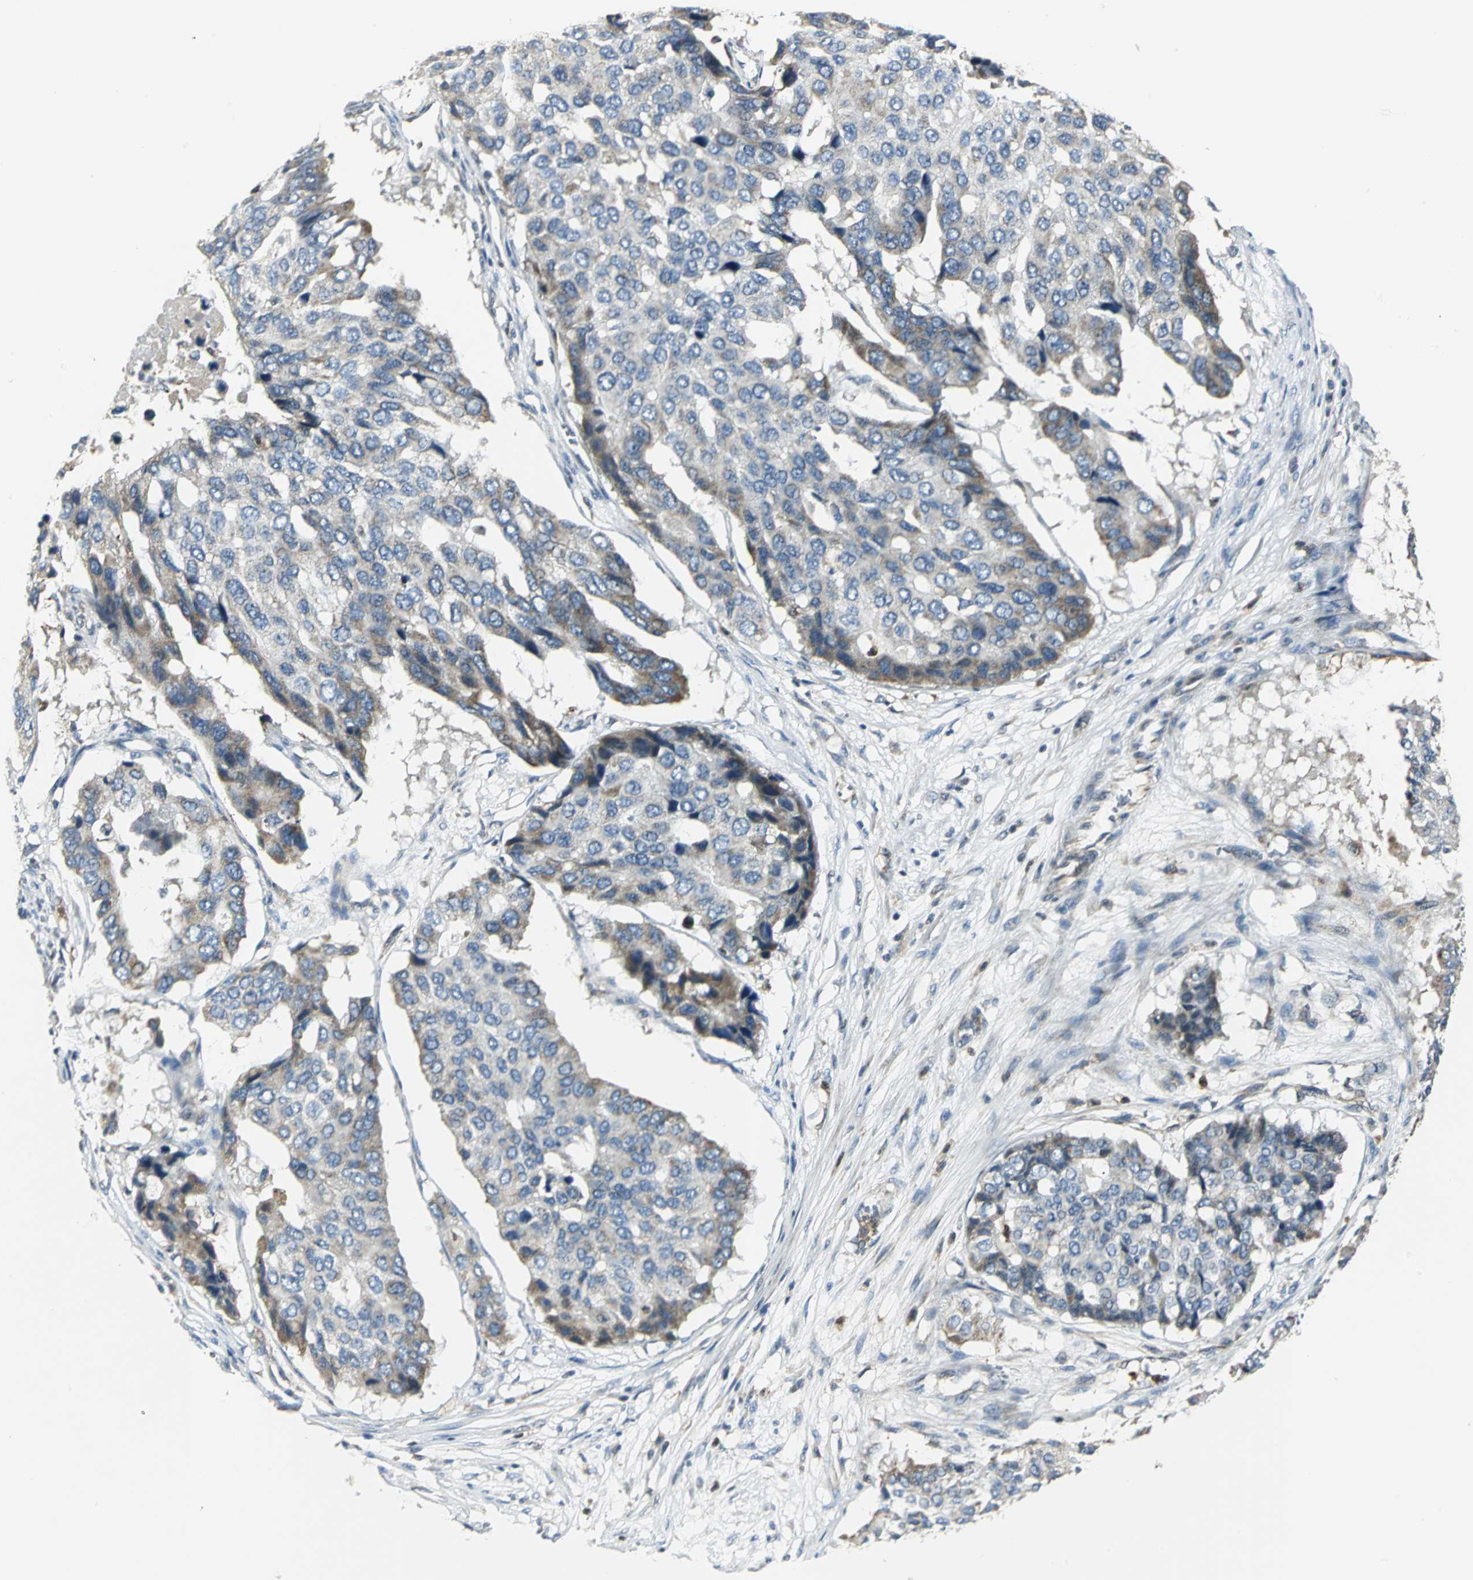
{"staining": {"intensity": "moderate", "quantity": "<25%", "location": "cytoplasmic/membranous"}, "tissue": "pancreatic cancer", "cell_type": "Tumor cells", "image_type": "cancer", "snomed": [{"axis": "morphology", "description": "Adenocarcinoma, NOS"}, {"axis": "topography", "description": "Pancreas"}], "caption": "A photomicrograph of human adenocarcinoma (pancreatic) stained for a protein demonstrates moderate cytoplasmic/membranous brown staining in tumor cells.", "gene": "USP40", "patient": {"sex": "male", "age": 50}}